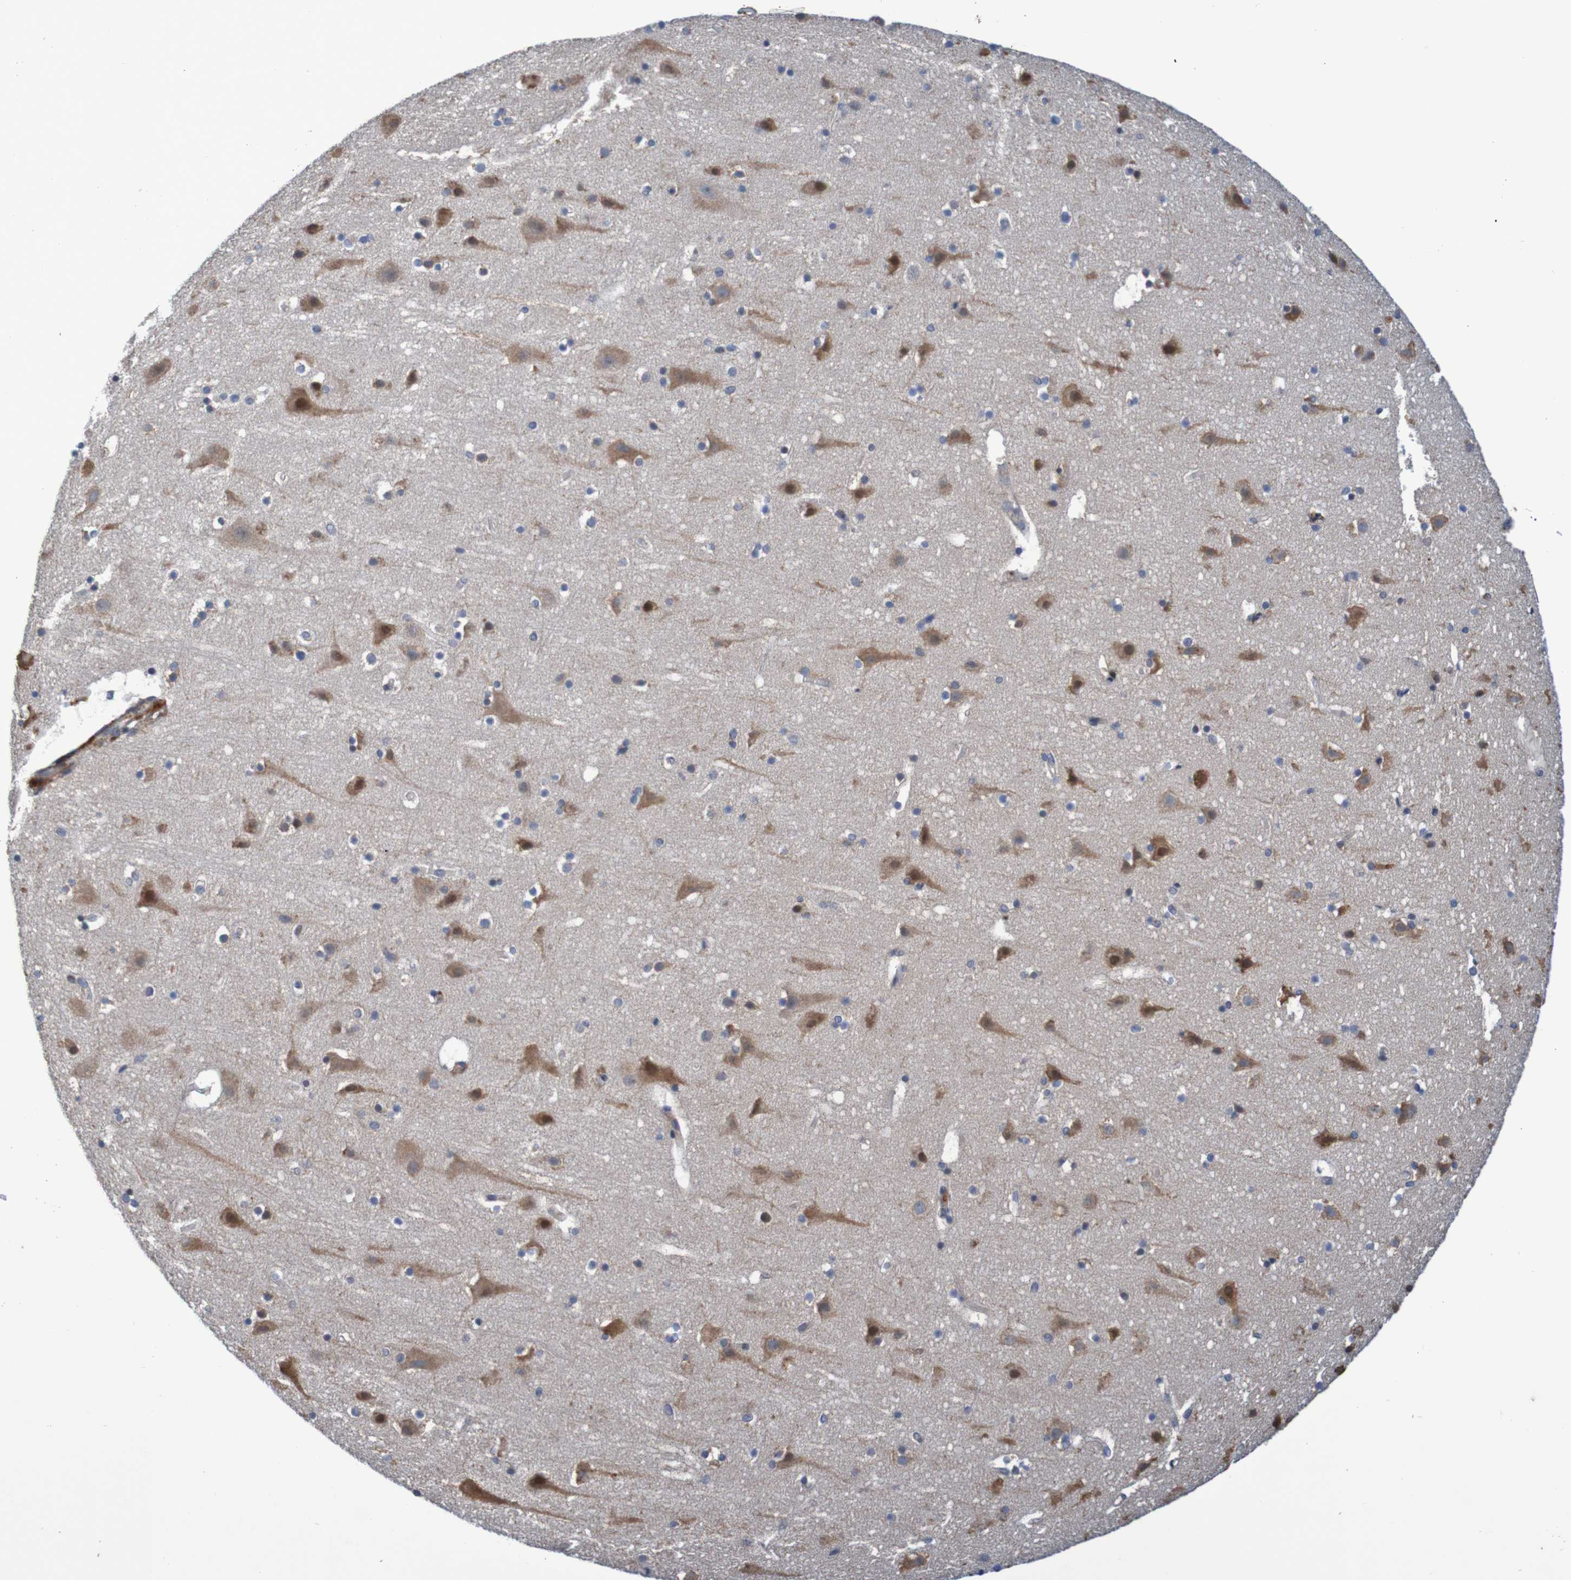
{"staining": {"intensity": "negative", "quantity": "none", "location": "none"}, "tissue": "cerebral cortex", "cell_type": "Endothelial cells", "image_type": "normal", "snomed": [{"axis": "morphology", "description": "Normal tissue, NOS"}, {"axis": "topography", "description": "Cerebral cortex"}], "caption": "An immunohistochemistry photomicrograph of unremarkable cerebral cortex is shown. There is no staining in endothelial cells of cerebral cortex.", "gene": "CLDN18", "patient": {"sex": "male", "age": 45}}